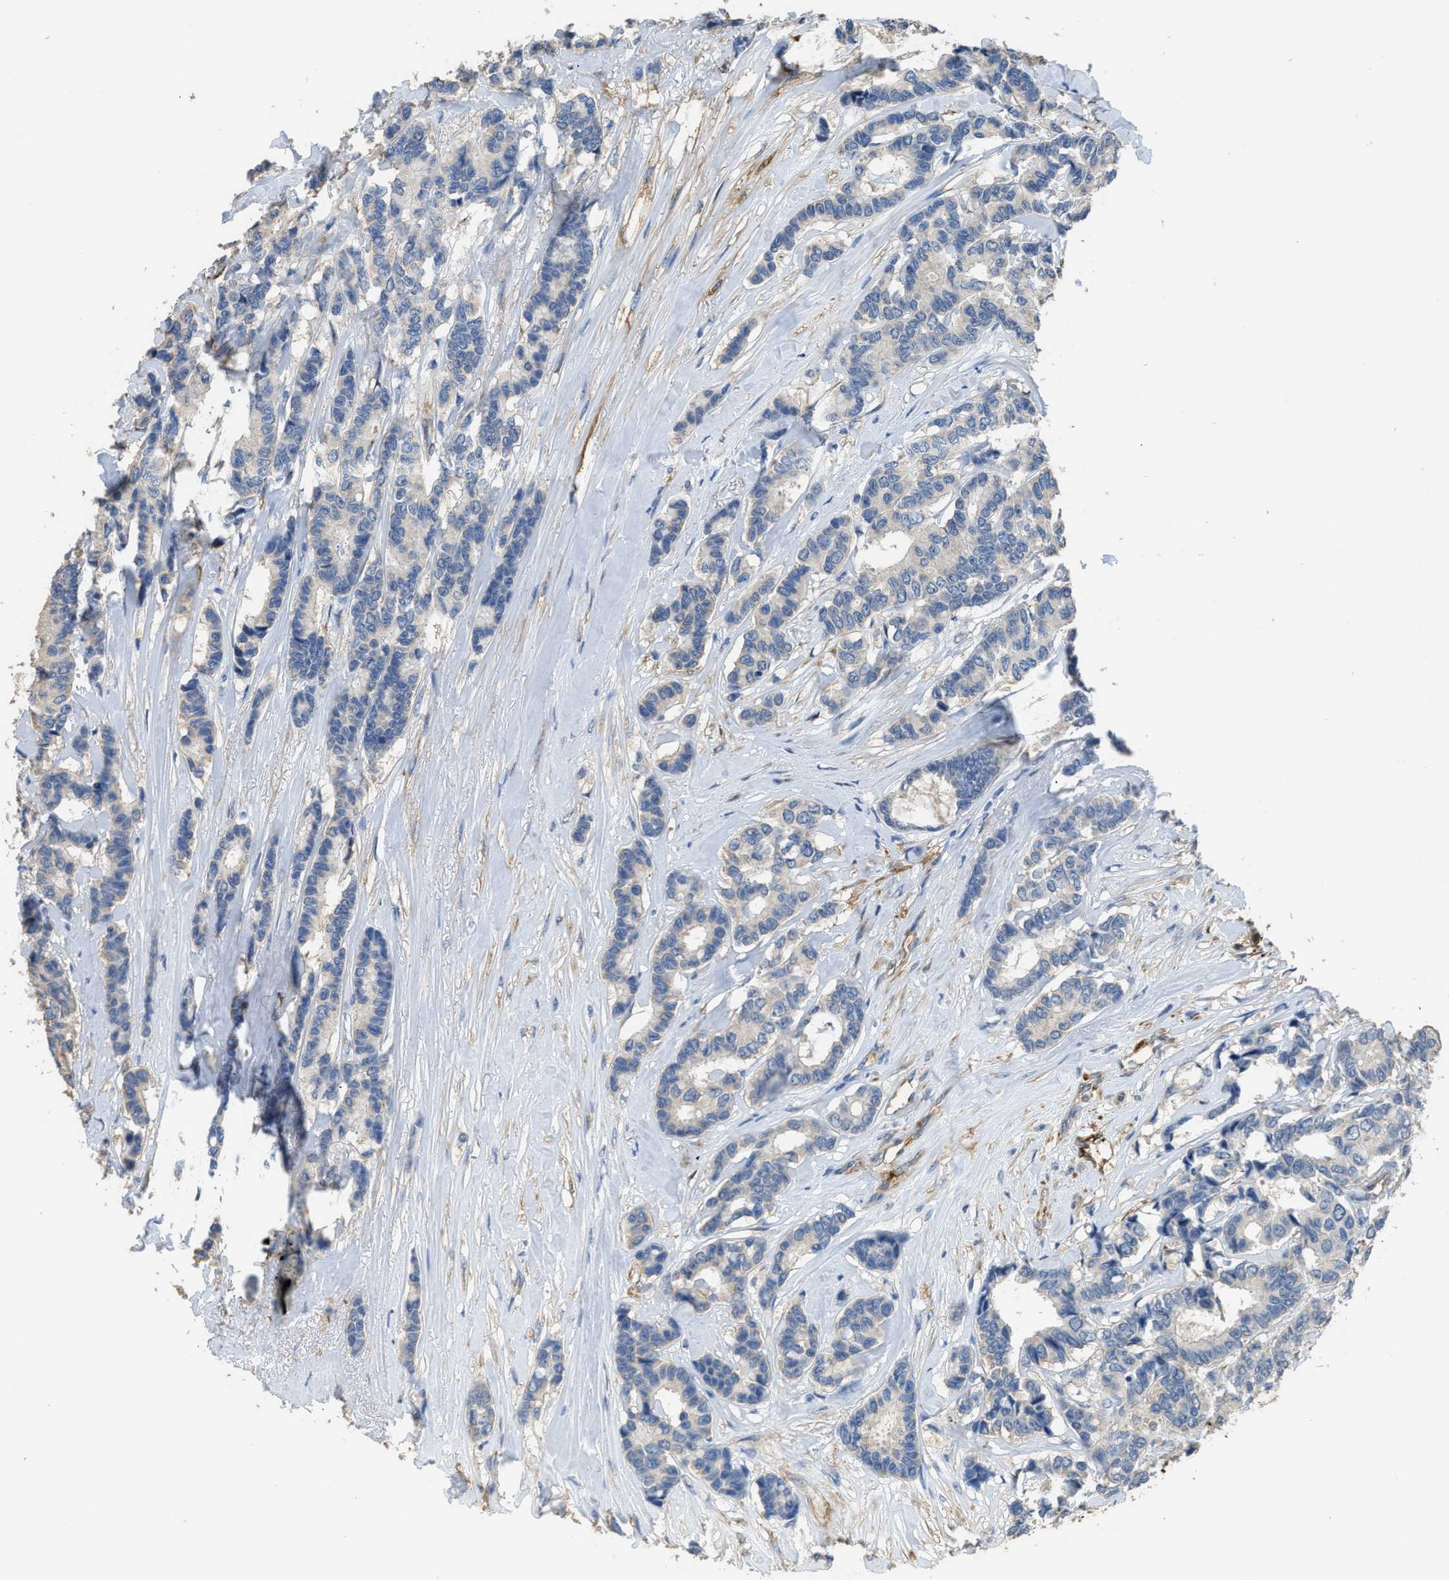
{"staining": {"intensity": "negative", "quantity": "none", "location": "none"}, "tissue": "breast cancer", "cell_type": "Tumor cells", "image_type": "cancer", "snomed": [{"axis": "morphology", "description": "Duct carcinoma"}, {"axis": "topography", "description": "Breast"}], "caption": "There is no significant staining in tumor cells of breast intraductal carcinoma.", "gene": "ZSWIM5", "patient": {"sex": "female", "age": 87}}